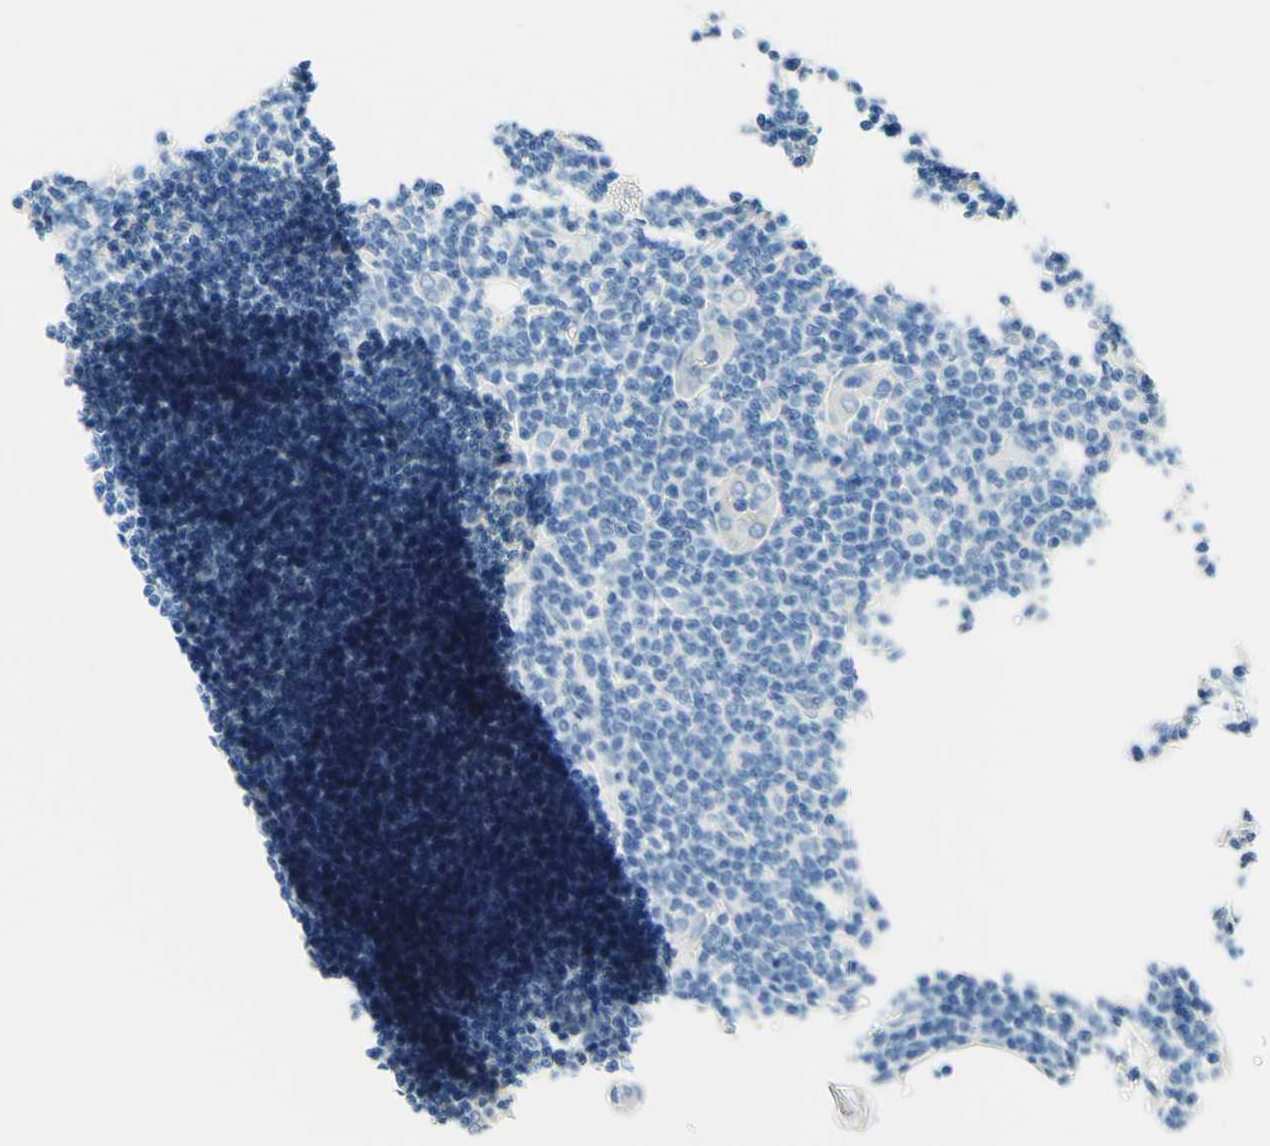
{"staining": {"intensity": "negative", "quantity": "none", "location": "none"}, "tissue": "lymphoma", "cell_type": "Tumor cells", "image_type": "cancer", "snomed": [{"axis": "morphology", "description": "Malignant lymphoma, non-Hodgkin's type, Low grade"}, {"axis": "topography", "description": "Lymph node"}], "caption": "Tumor cells show no significant protein positivity in malignant lymphoma, non-Hodgkin's type (low-grade). (Stains: DAB (3,3'-diaminobenzidine) IHC with hematoxylin counter stain, Microscopy: brightfield microscopy at high magnification).", "gene": "PASD1", "patient": {"sex": "male", "age": 83}}